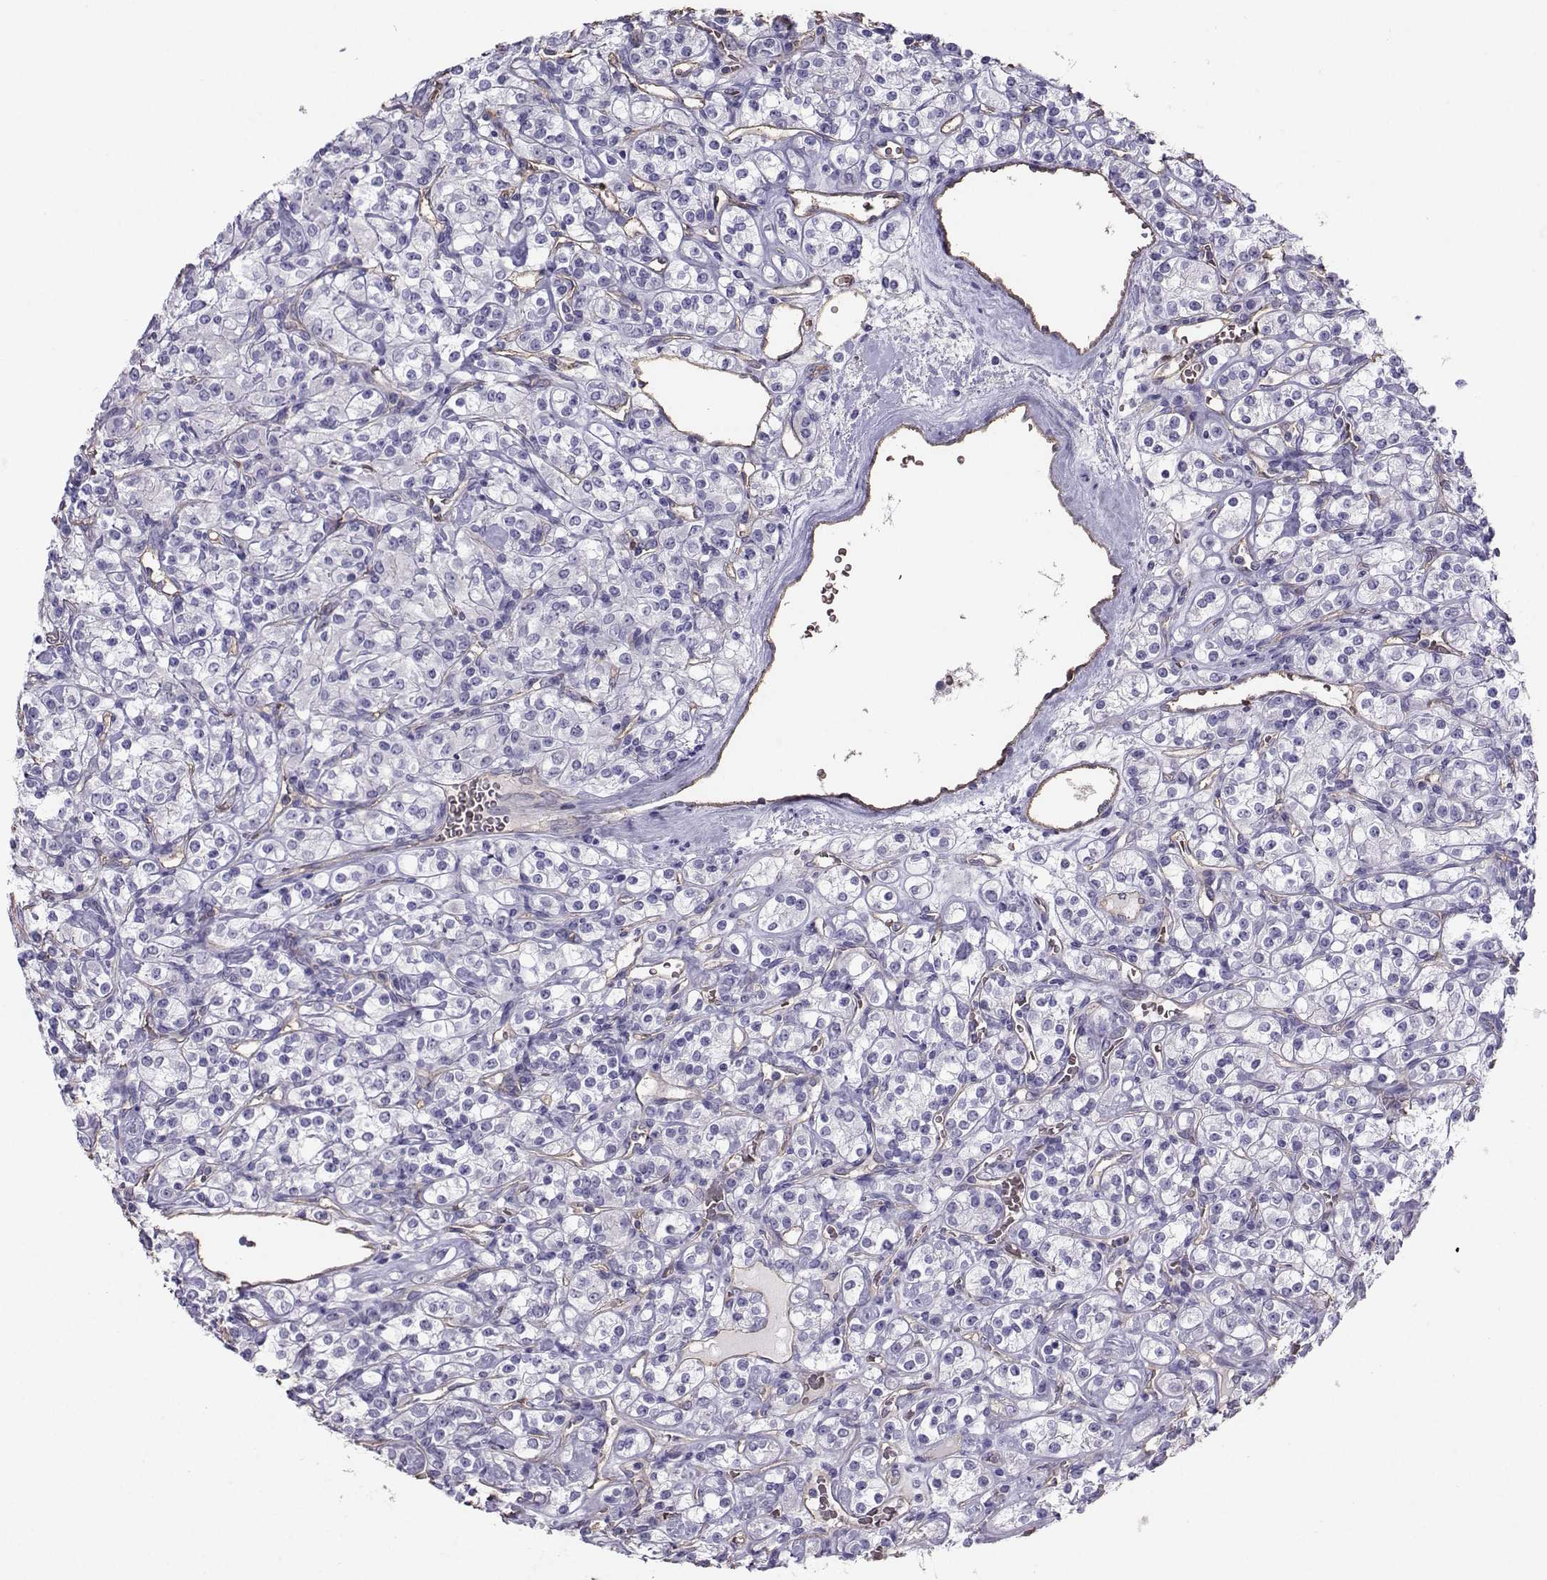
{"staining": {"intensity": "negative", "quantity": "none", "location": "none"}, "tissue": "renal cancer", "cell_type": "Tumor cells", "image_type": "cancer", "snomed": [{"axis": "morphology", "description": "Adenocarcinoma, NOS"}, {"axis": "topography", "description": "Kidney"}], "caption": "The histopathology image demonstrates no staining of tumor cells in adenocarcinoma (renal).", "gene": "CLUL1", "patient": {"sex": "male", "age": 77}}